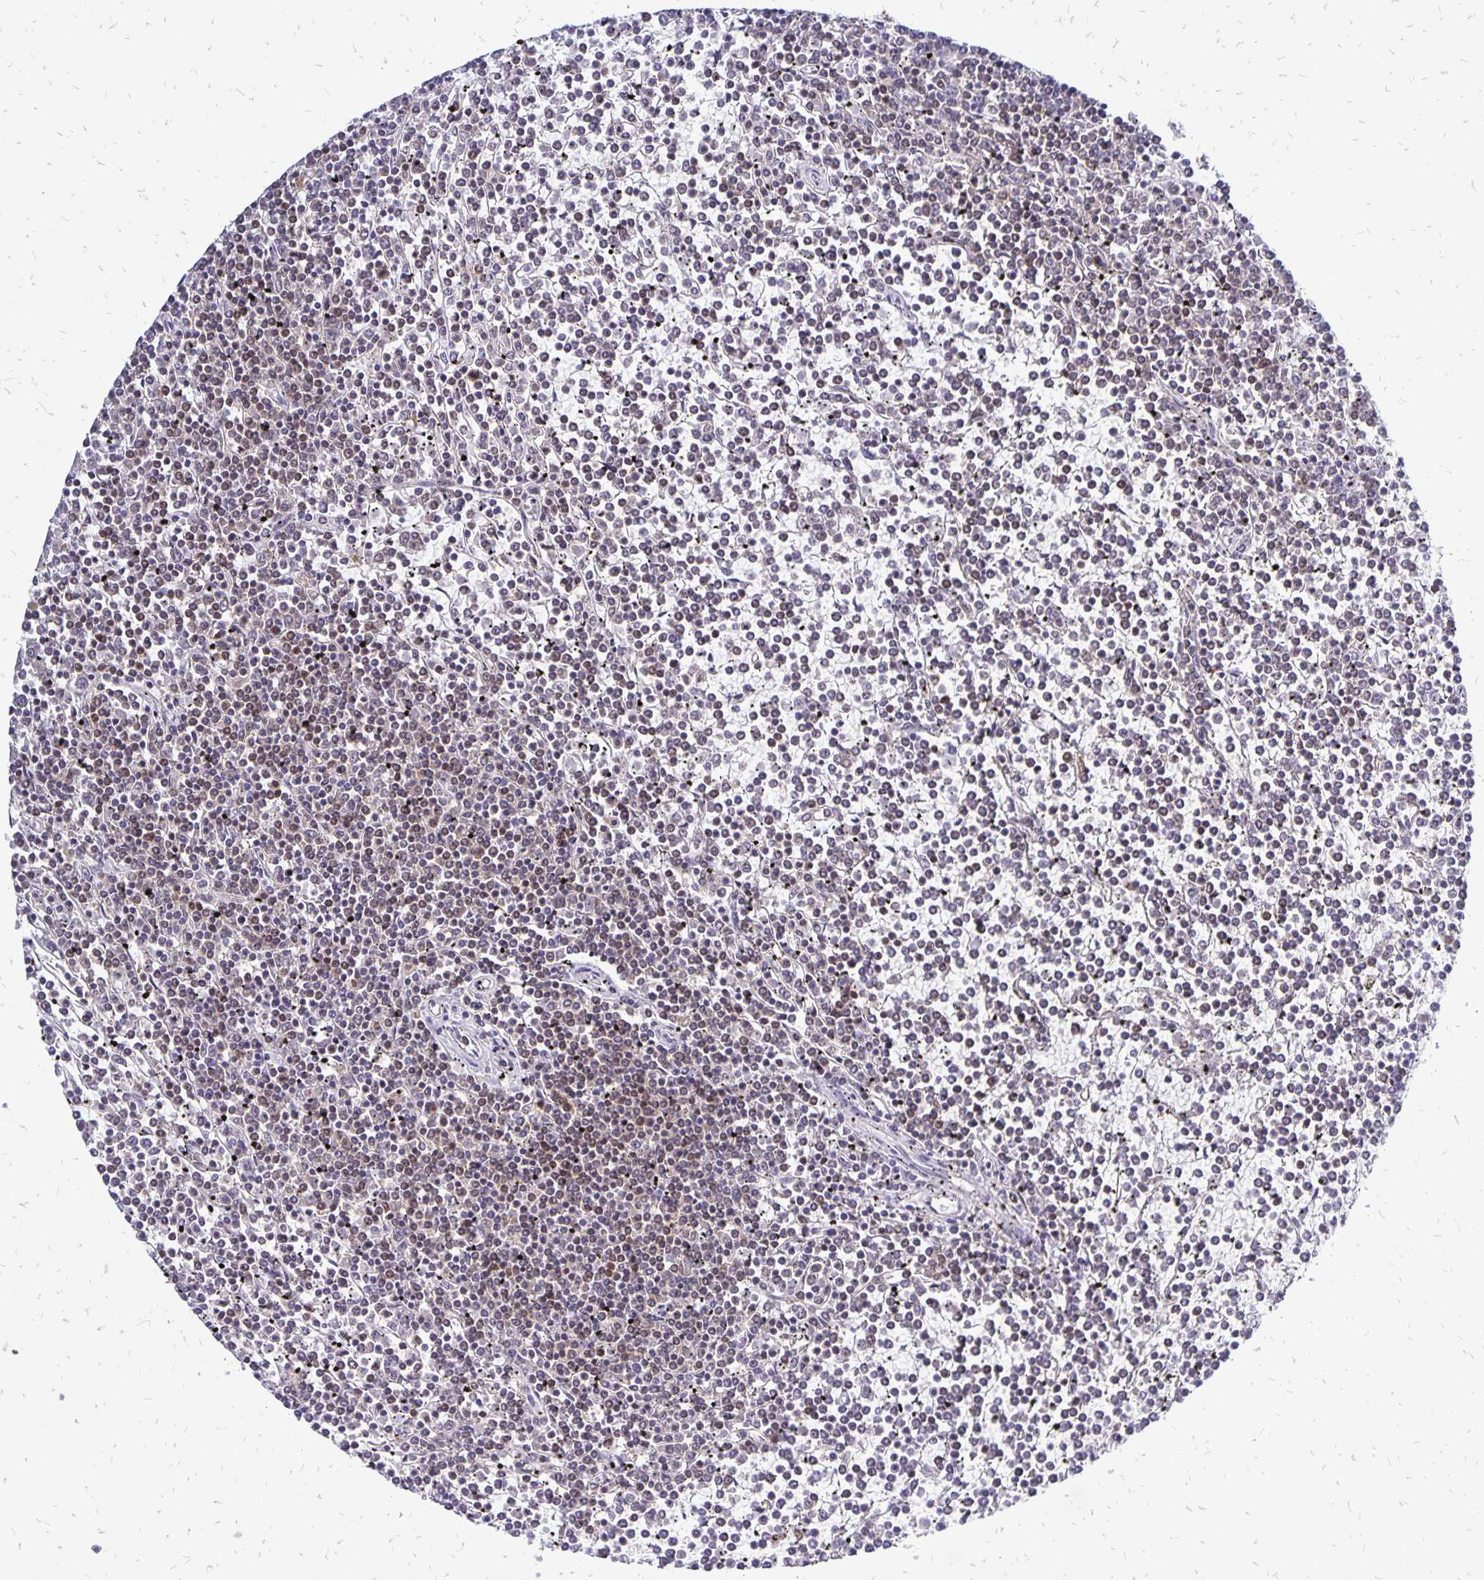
{"staining": {"intensity": "weak", "quantity": "<25%", "location": "nuclear"}, "tissue": "lymphoma", "cell_type": "Tumor cells", "image_type": "cancer", "snomed": [{"axis": "morphology", "description": "Malignant lymphoma, non-Hodgkin's type, Low grade"}, {"axis": "topography", "description": "Spleen"}], "caption": "IHC image of human low-grade malignant lymphoma, non-Hodgkin's type stained for a protein (brown), which exhibits no positivity in tumor cells. (Stains: DAB (3,3'-diaminobenzidine) immunohistochemistry with hematoxylin counter stain, Microscopy: brightfield microscopy at high magnification).", "gene": "DCK", "patient": {"sex": "female", "age": 19}}